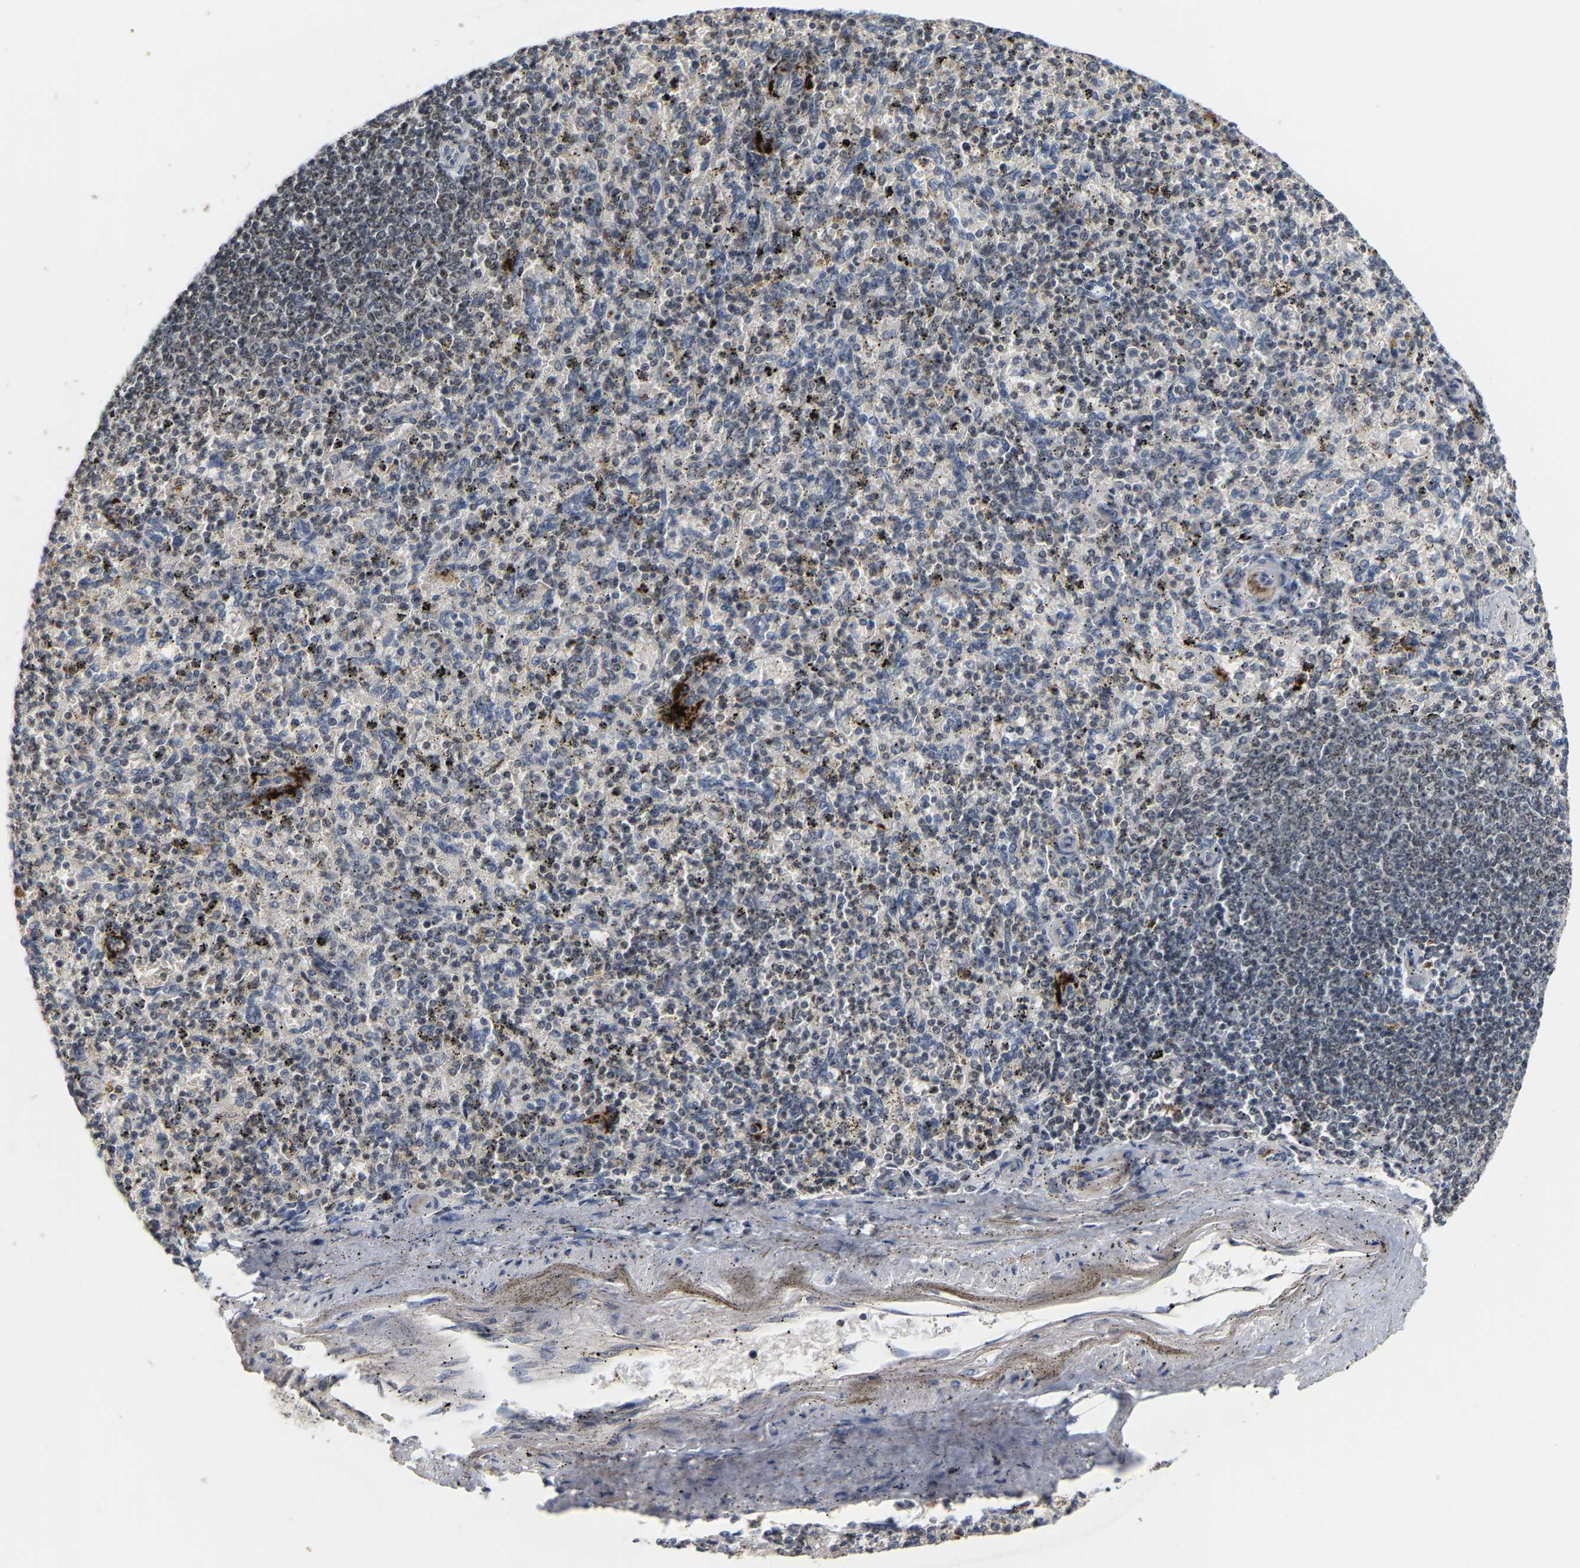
{"staining": {"intensity": "moderate", "quantity": "25%-75%", "location": "nuclear"}, "tissue": "spleen", "cell_type": "Cells in red pulp", "image_type": "normal", "snomed": [{"axis": "morphology", "description": "Normal tissue, NOS"}, {"axis": "topography", "description": "Spleen"}], "caption": "IHC image of normal spleen stained for a protein (brown), which shows medium levels of moderate nuclear positivity in about 25%-75% of cells in red pulp.", "gene": "NOP58", "patient": {"sex": "male", "age": 72}}